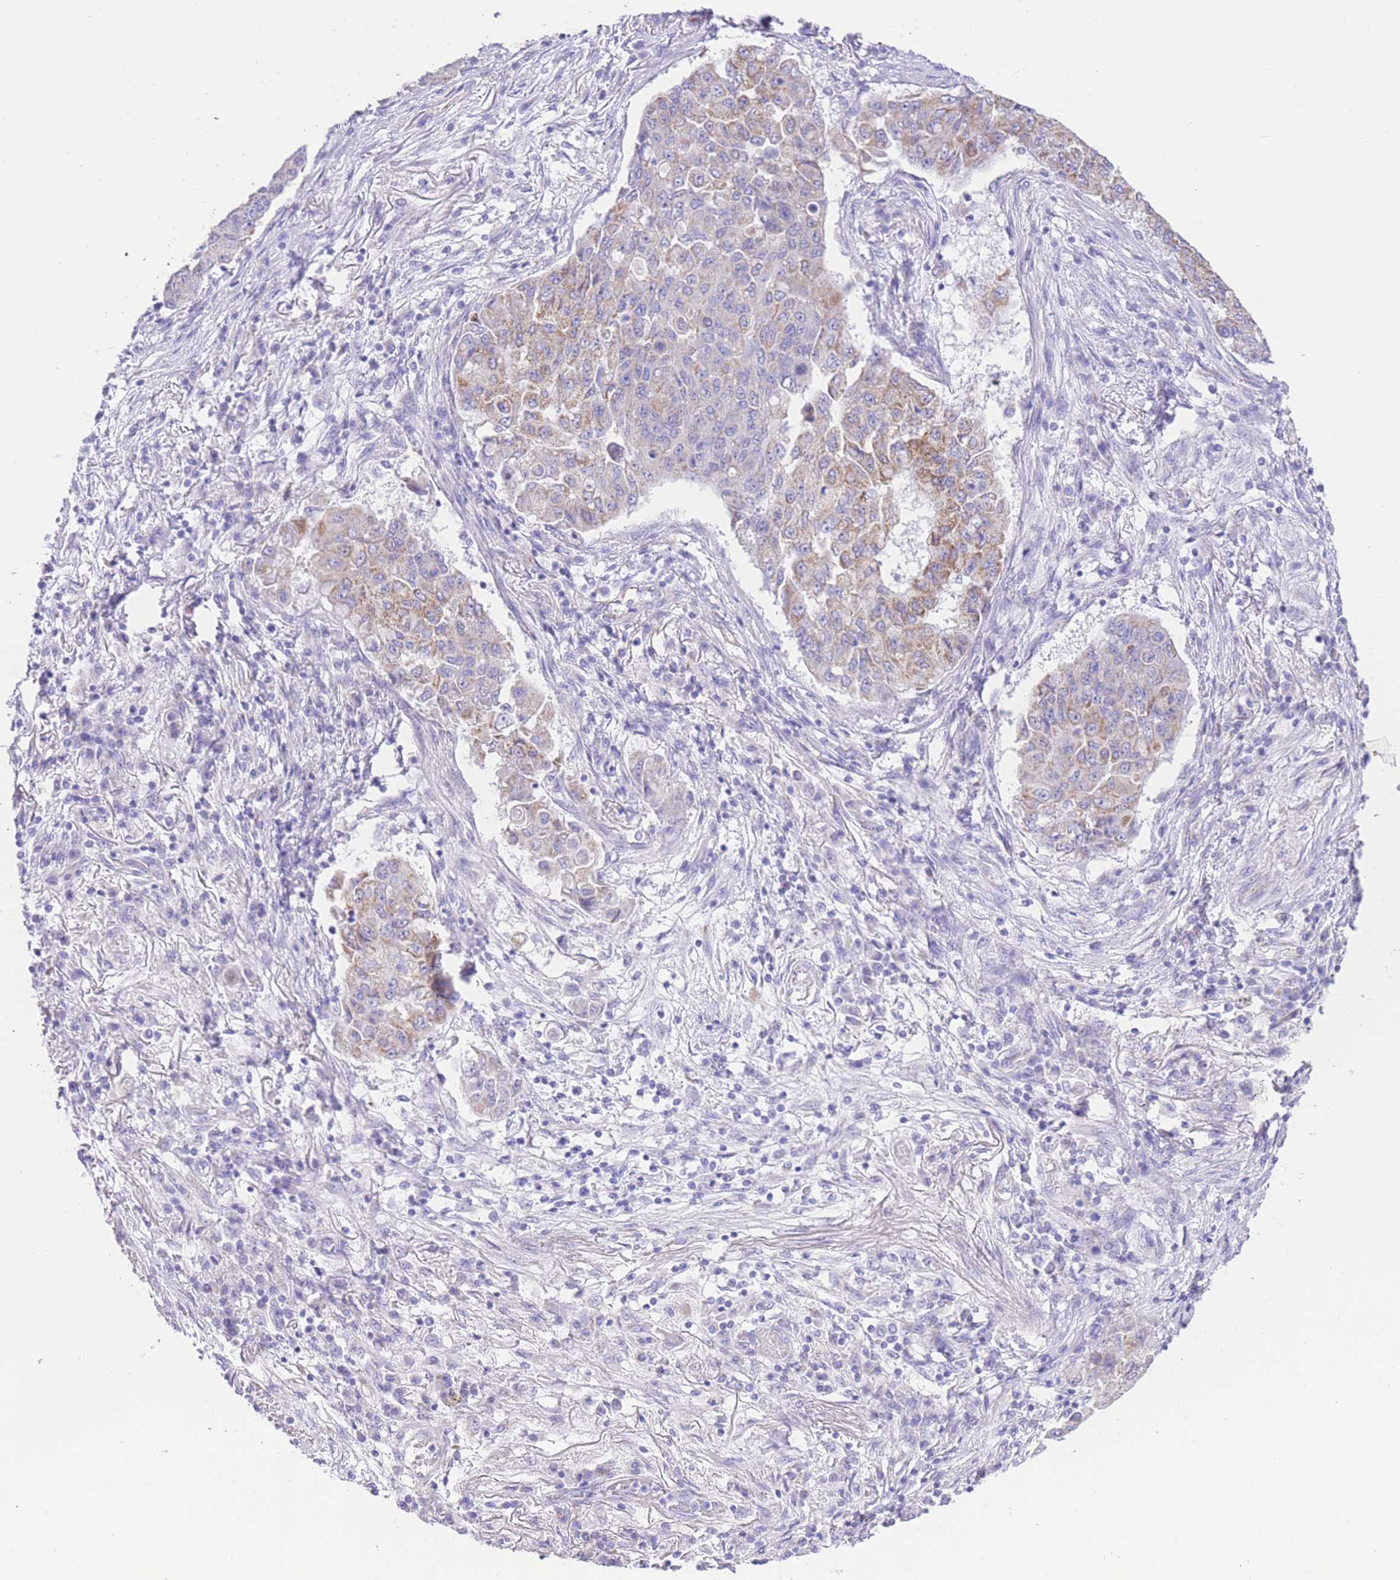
{"staining": {"intensity": "weak", "quantity": "25%-75%", "location": "cytoplasmic/membranous"}, "tissue": "lung cancer", "cell_type": "Tumor cells", "image_type": "cancer", "snomed": [{"axis": "morphology", "description": "Squamous cell carcinoma, NOS"}, {"axis": "topography", "description": "Lung"}], "caption": "The immunohistochemical stain highlights weak cytoplasmic/membranous positivity in tumor cells of squamous cell carcinoma (lung) tissue.", "gene": "ACSM4", "patient": {"sex": "male", "age": 74}}